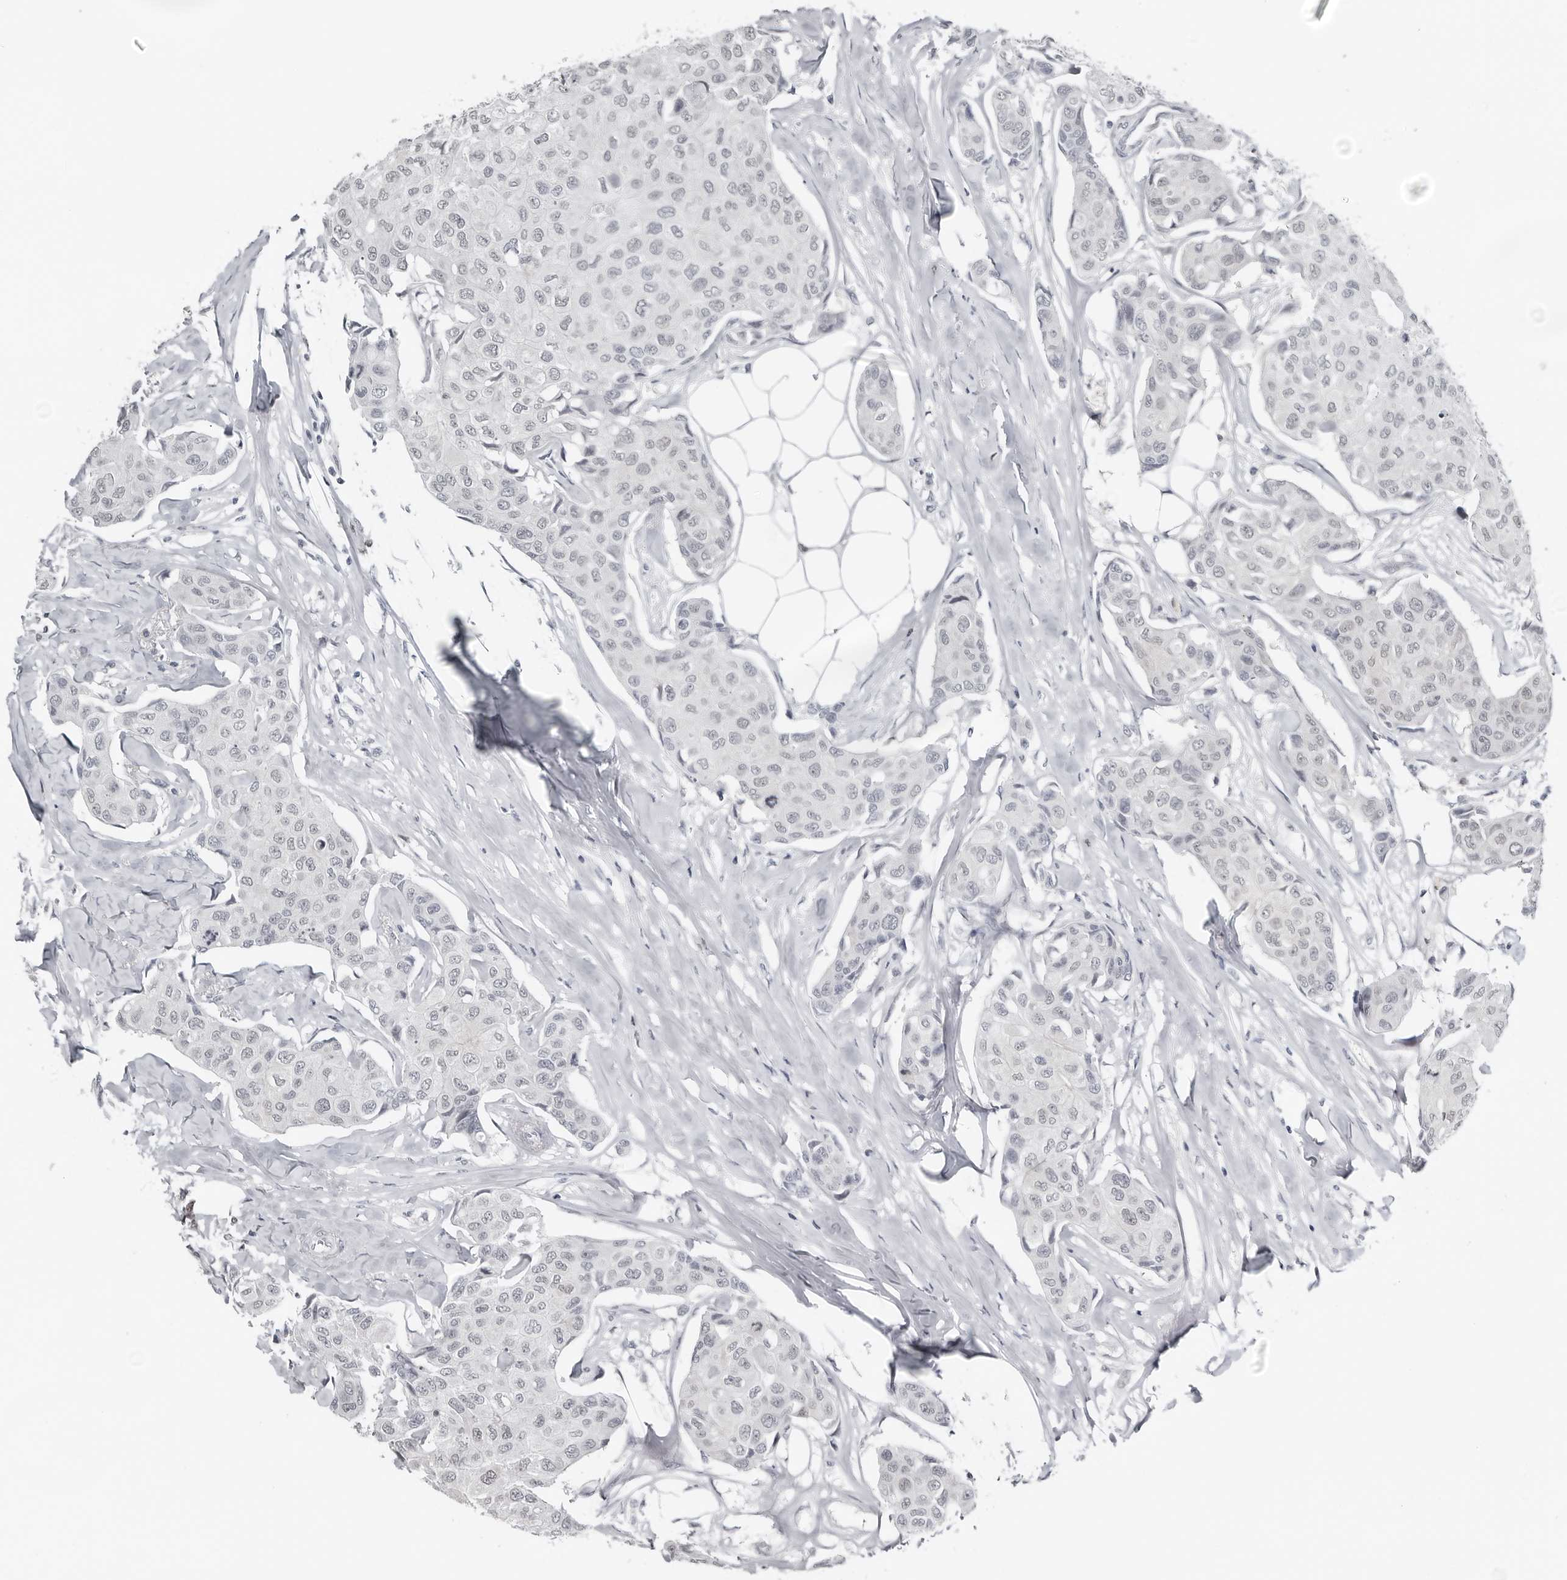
{"staining": {"intensity": "negative", "quantity": "none", "location": "none"}, "tissue": "breast cancer", "cell_type": "Tumor cells", "image_type": "cancer", "snomed": [{"axis": "morphology", "description": "Duct carcinoma"}, {"axis": "topography", "description": "Breast"}], "caption": "Tumor cells show no significant protein staining in breast cancer (invasive ductal carcinoma). Brightfield microscopy of immunohistochemistry stained with DAB (brown) and hematoxylin (blue), captured at high magnification.", "gene": "PPP1R42", "patient": {"sex": "female", "age": 80}}